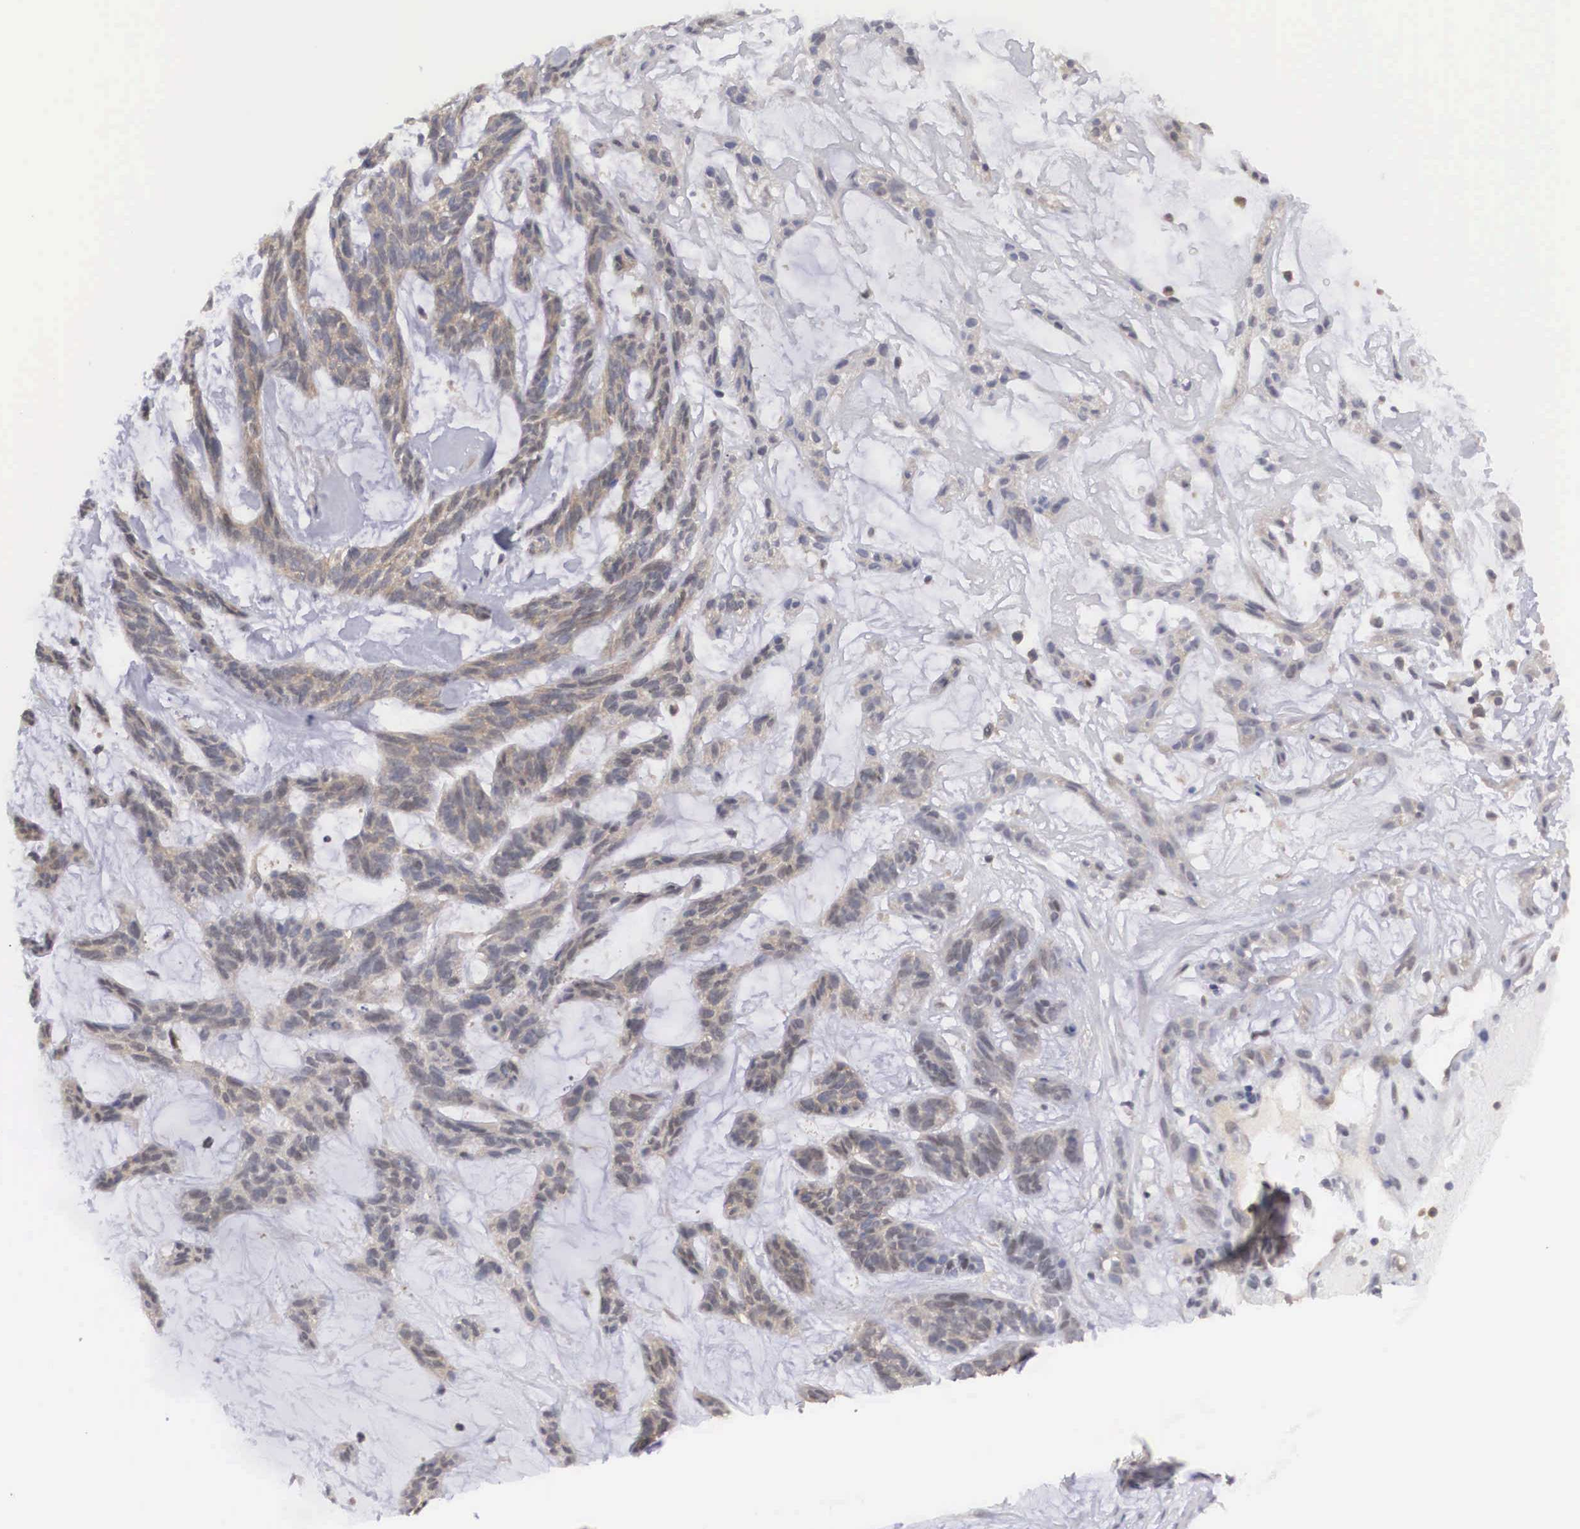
{"staining": {"intensity": "weak", "quantity": "25%-75%", "location": "cytoplasmic/membranous"}, "tissue": "skin cancer", "cell_type": "Tumor cells", "image_type": "cancer", "snomed": [{"axis": "morphology", "description": "Basal cell carcinoma"}, {"axis": "topography", "description": "Skin"}], "caption": "Tumor cells show weak cytoplasmic/membranous positivity in approximately 25%-75% of cells in basal cell carcinoma (skin).", "gene": "ADSL", "patient": {"sex": "male", "age": 75}}